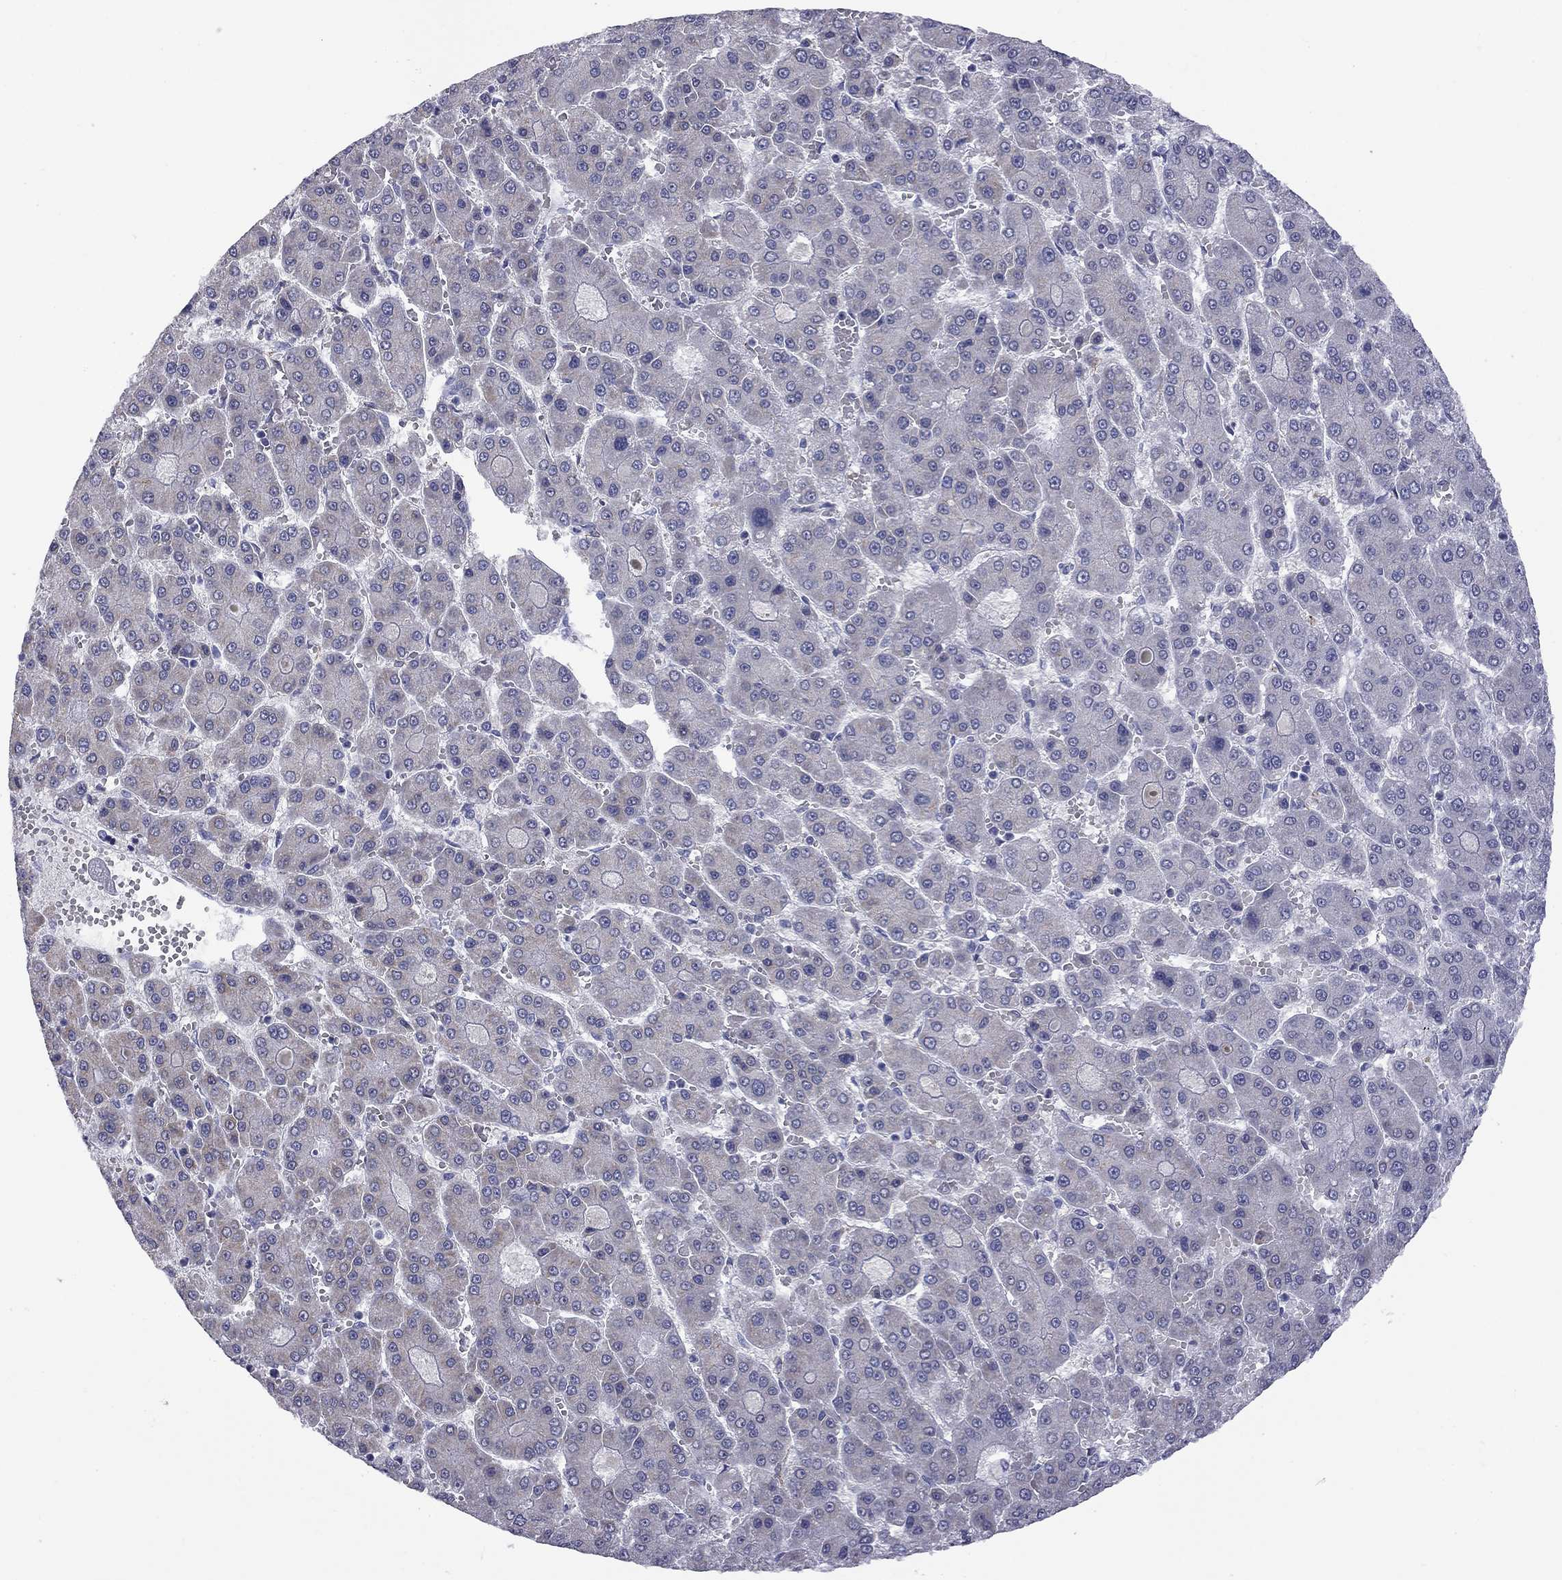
{"staining": {"intensity": "negative", "quantity": "none", "location": "none"}, "tissue": "liver cancer", "cell_type": "Tumor cells", "image_type": "cancer", "snomed": [{"axis": "morphology", "description": "Carcinoma, Hepatocellular, NOS"}, {"axis": "topography", "description": "Liver"}], "caption": "The photomicrograph reveals no staining of tumor cells in hepatocellular carcinoma (liver).", "gene": "GSG1L", "patient": {"sex": "male", "age": 70}}